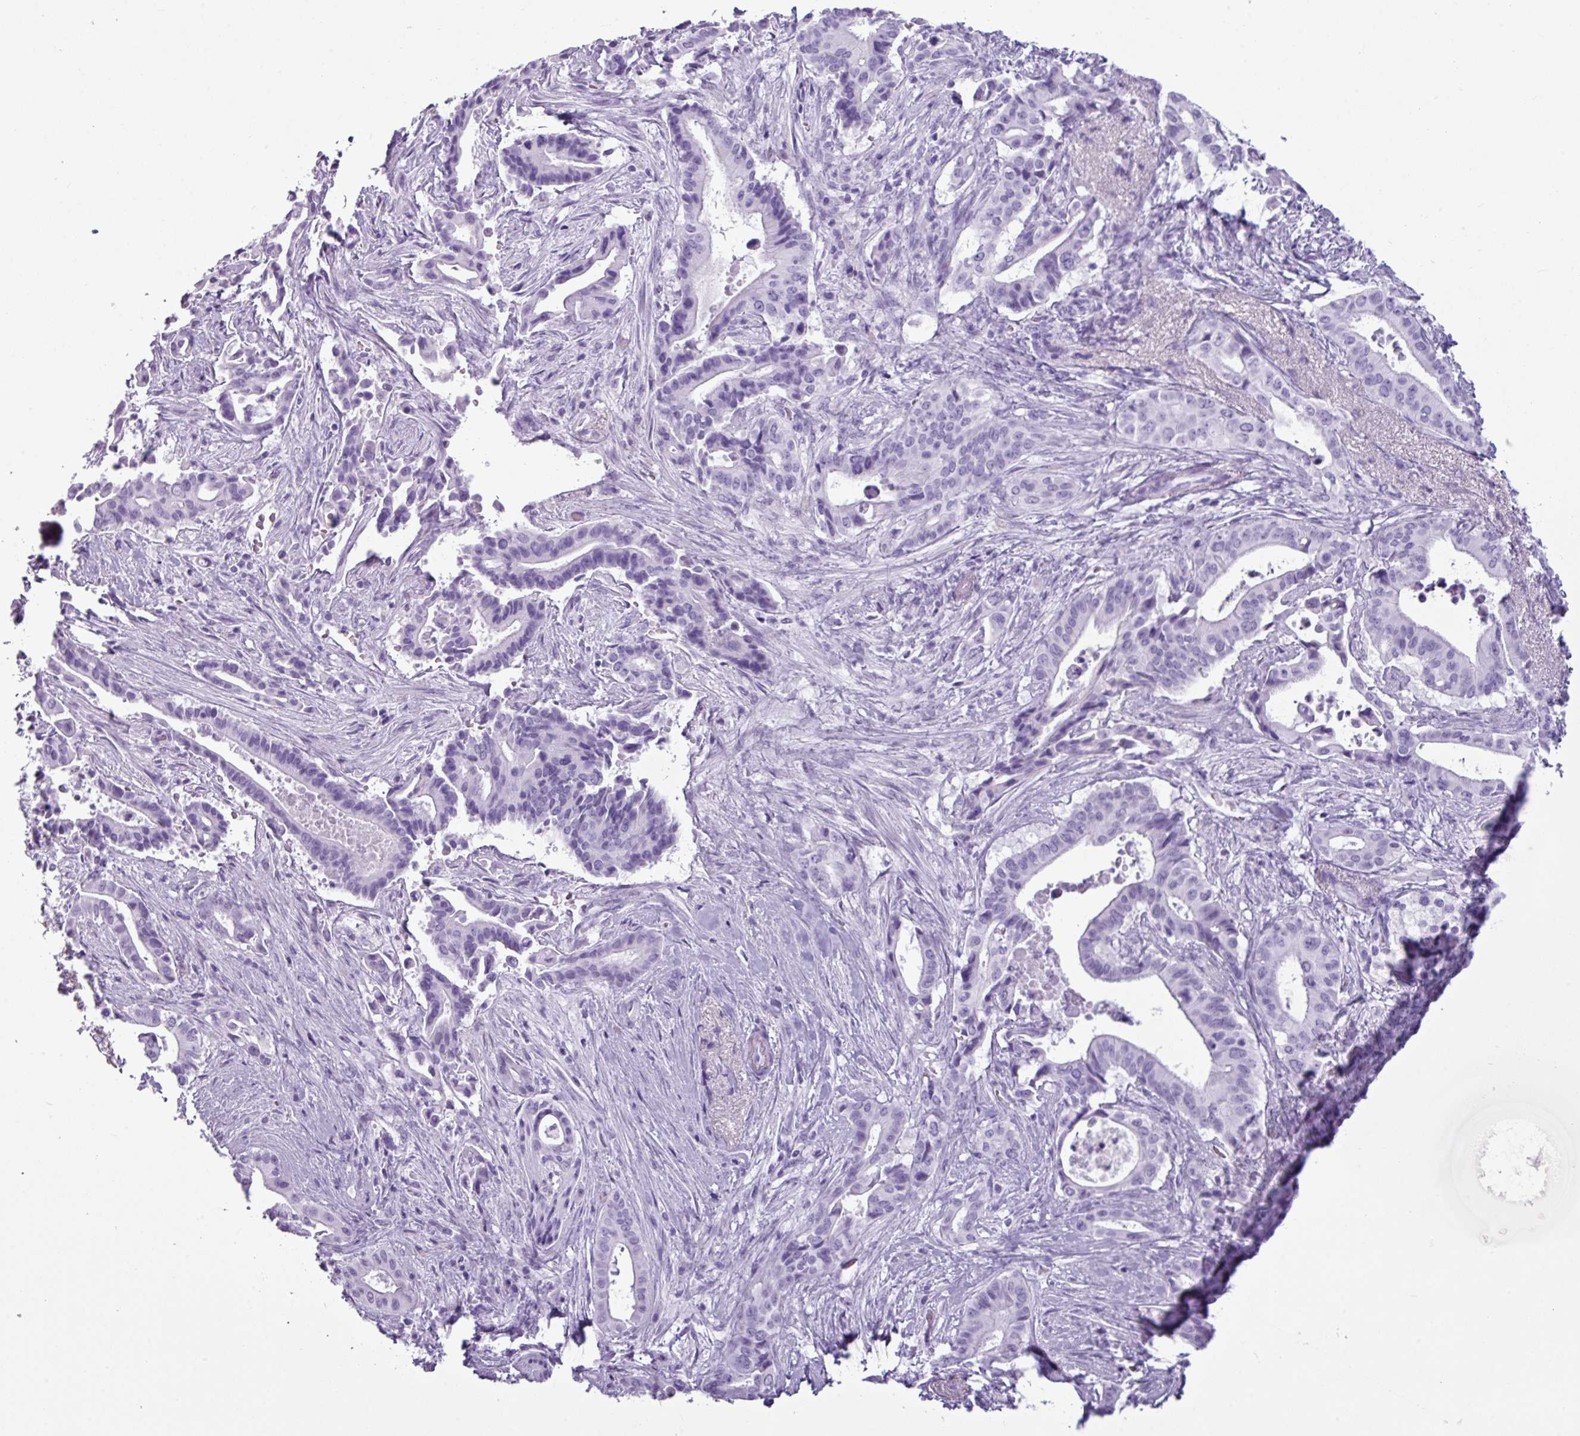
{"staining": {"intensity": "negative", "quantity": "none", "location": "none"}, "tissue": "pancreatic cancer", "cell_type": "Tumor cells", "image_type": "cancer", "snomed": [{"axis": "morphology", "description": "Adenocarcinoma, NOS"}, {"axis": "topography", "description": "Pancreas"}], "caption": "An immunohistochemistry (IHC) photomicrograph of adenocarcinoma (pancreatic) is shown. There is no staining in tumor cells of adenocarcinoma (pancreatic).", "gene": "AMY1B", "patient": {"sex": "female", "age": 77}}